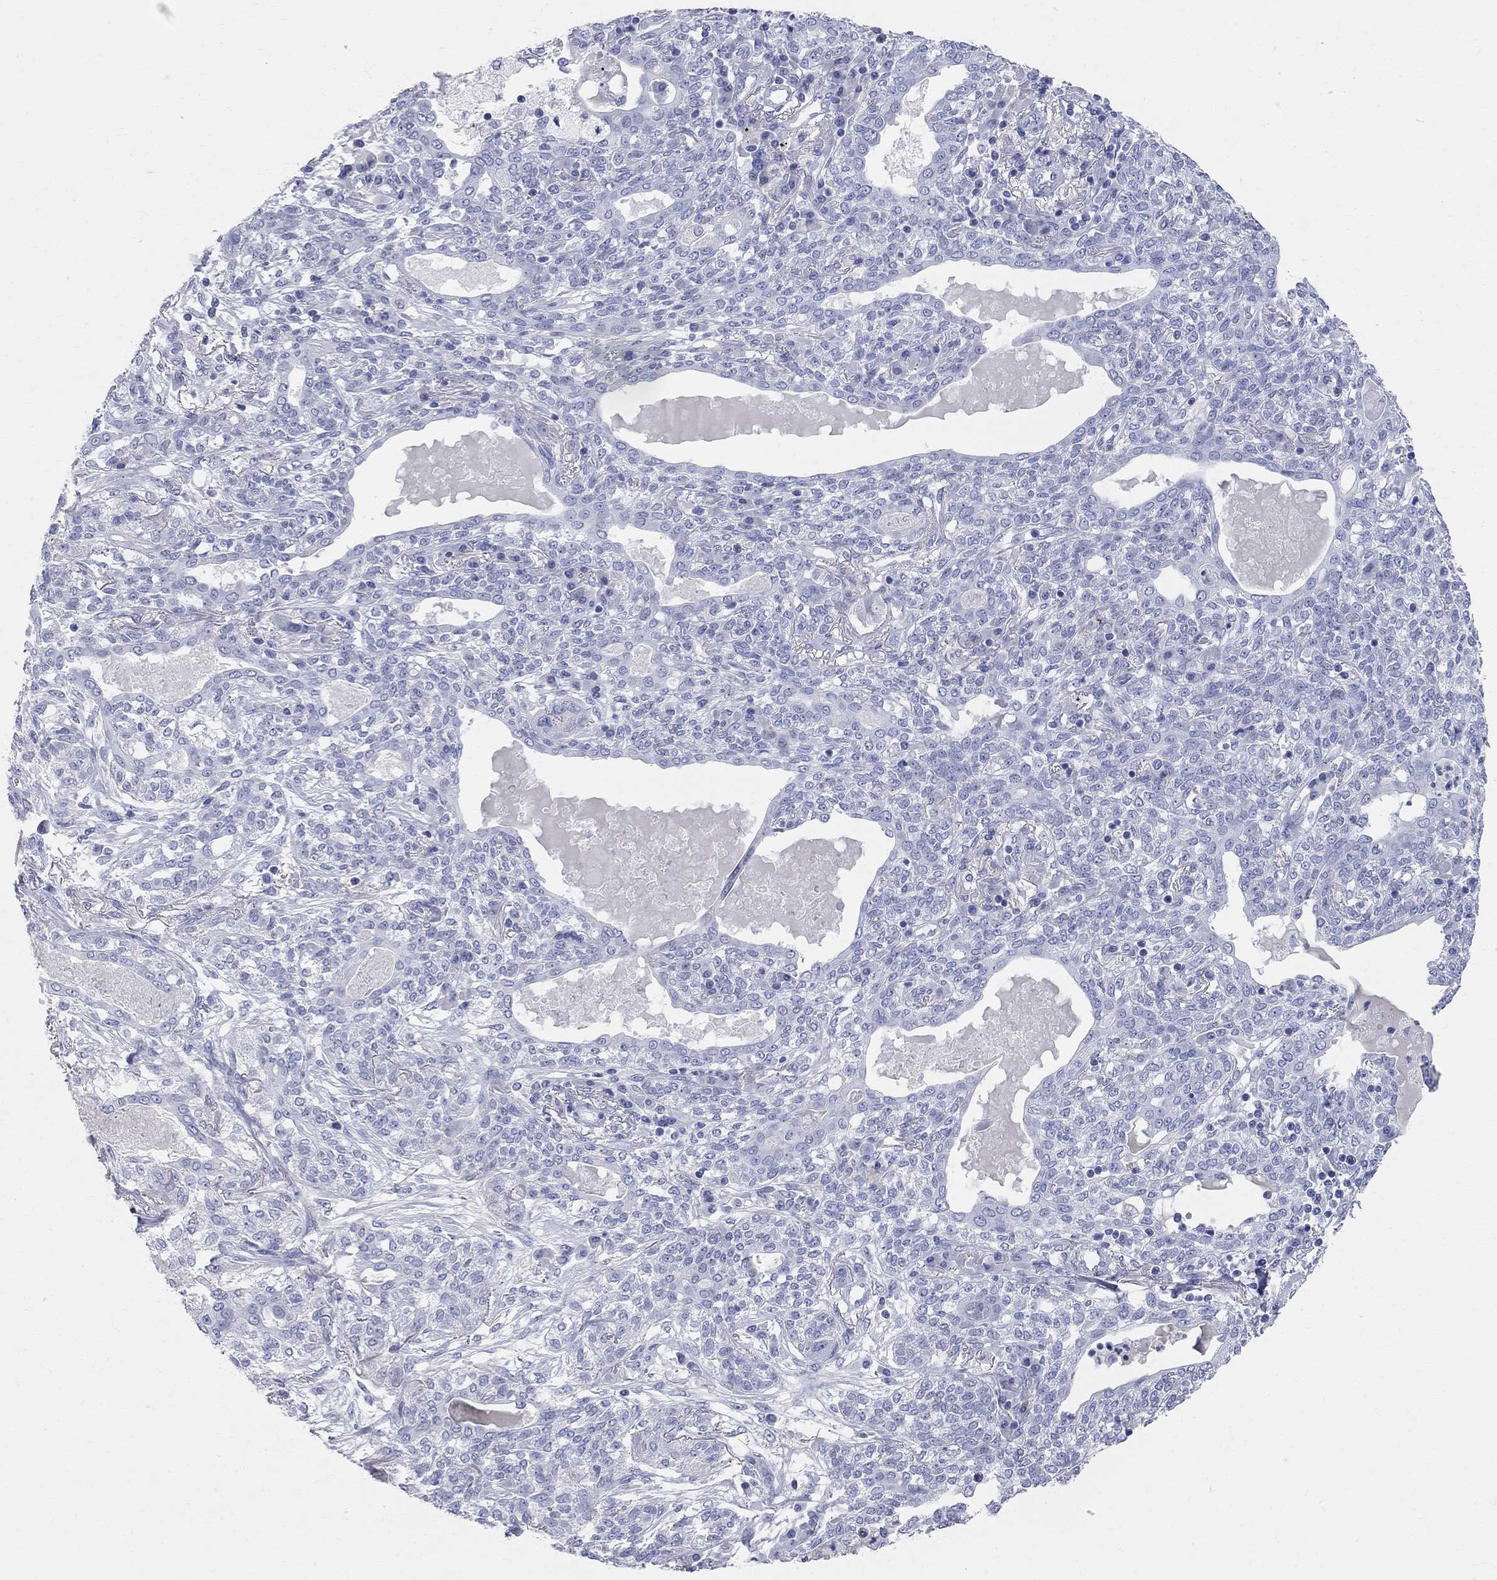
{"staining": {"intensity": "negative", "quantity": "none", "location": "none"}, "tissue": "lung cancer", "cell_type": "Tumor cells", "image_type": "cancer", "snomed": [{"axis": "morphology", "description": "Squamous cell carcinoma, NOS"}, {"axis": "topography", "description": "Lung"}], "caption": "Tumor cells show no significant protein staining in lung cancer (squamous cell carcinoma).", "gene": "AOX1", "patient": {"sex": "female", "age": 70}}